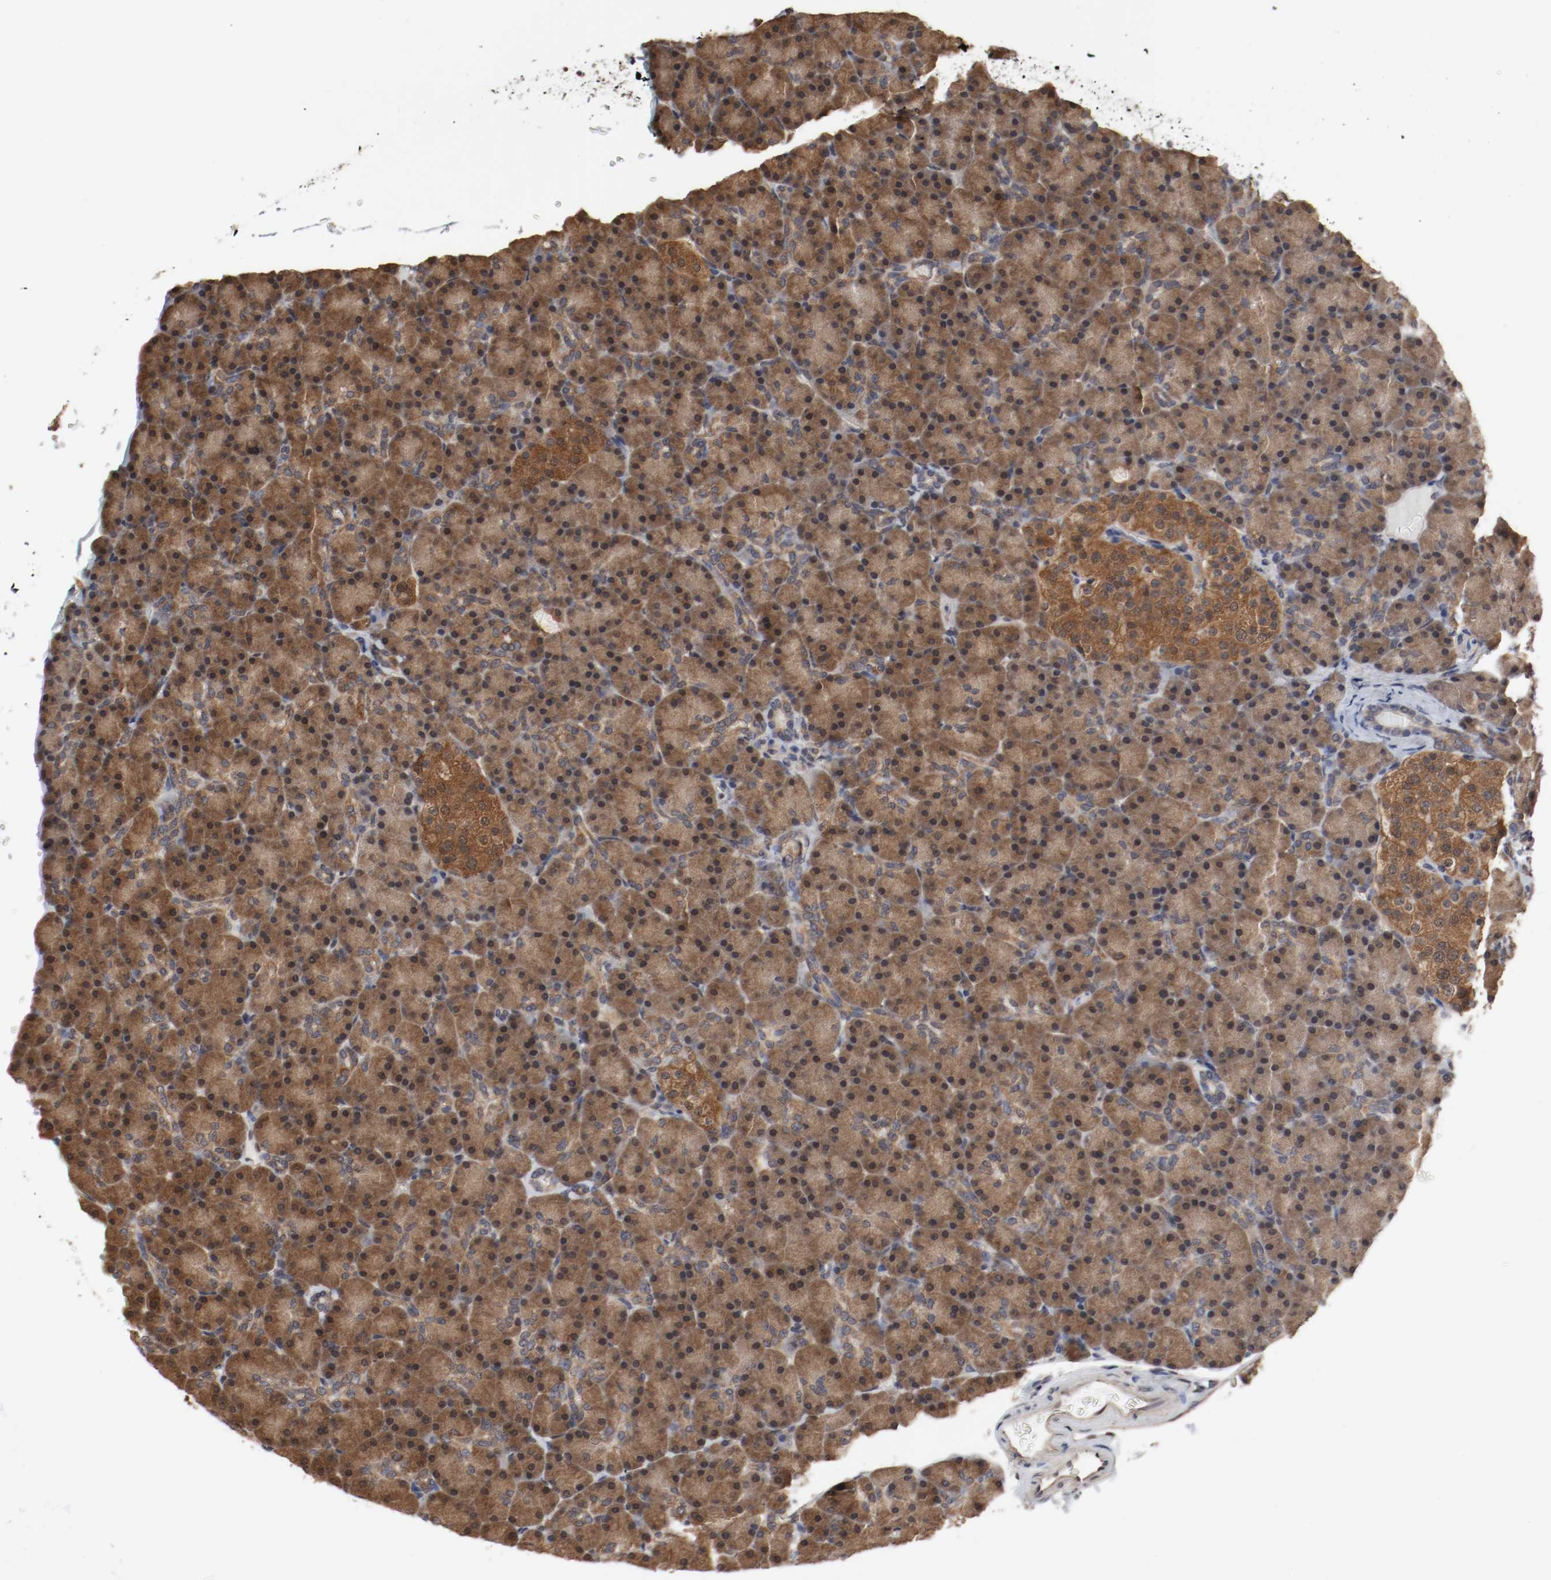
{"staining": {"intensity": "moderate", "quantity": ">75%", "location": "cytoplasmic/membranous,nuclear"}, "tissue": "pancreas", "cell_type": "Exocrine glandular cells", "image_type": "normal", "snomed": [{"axis": "morphology", "description": "Normal tissue, NOS"}, {"axis": "topography", "description": "Pancreas"}], "caption": "The micrograph reveals a brown stain indicating the presence of a protein in the cytoplasmic/membranous,nuclear of exocrine glandular cells in pancreas.", "gene": "AFG3L2", "patient": {"sex": "female", "age": 43}}